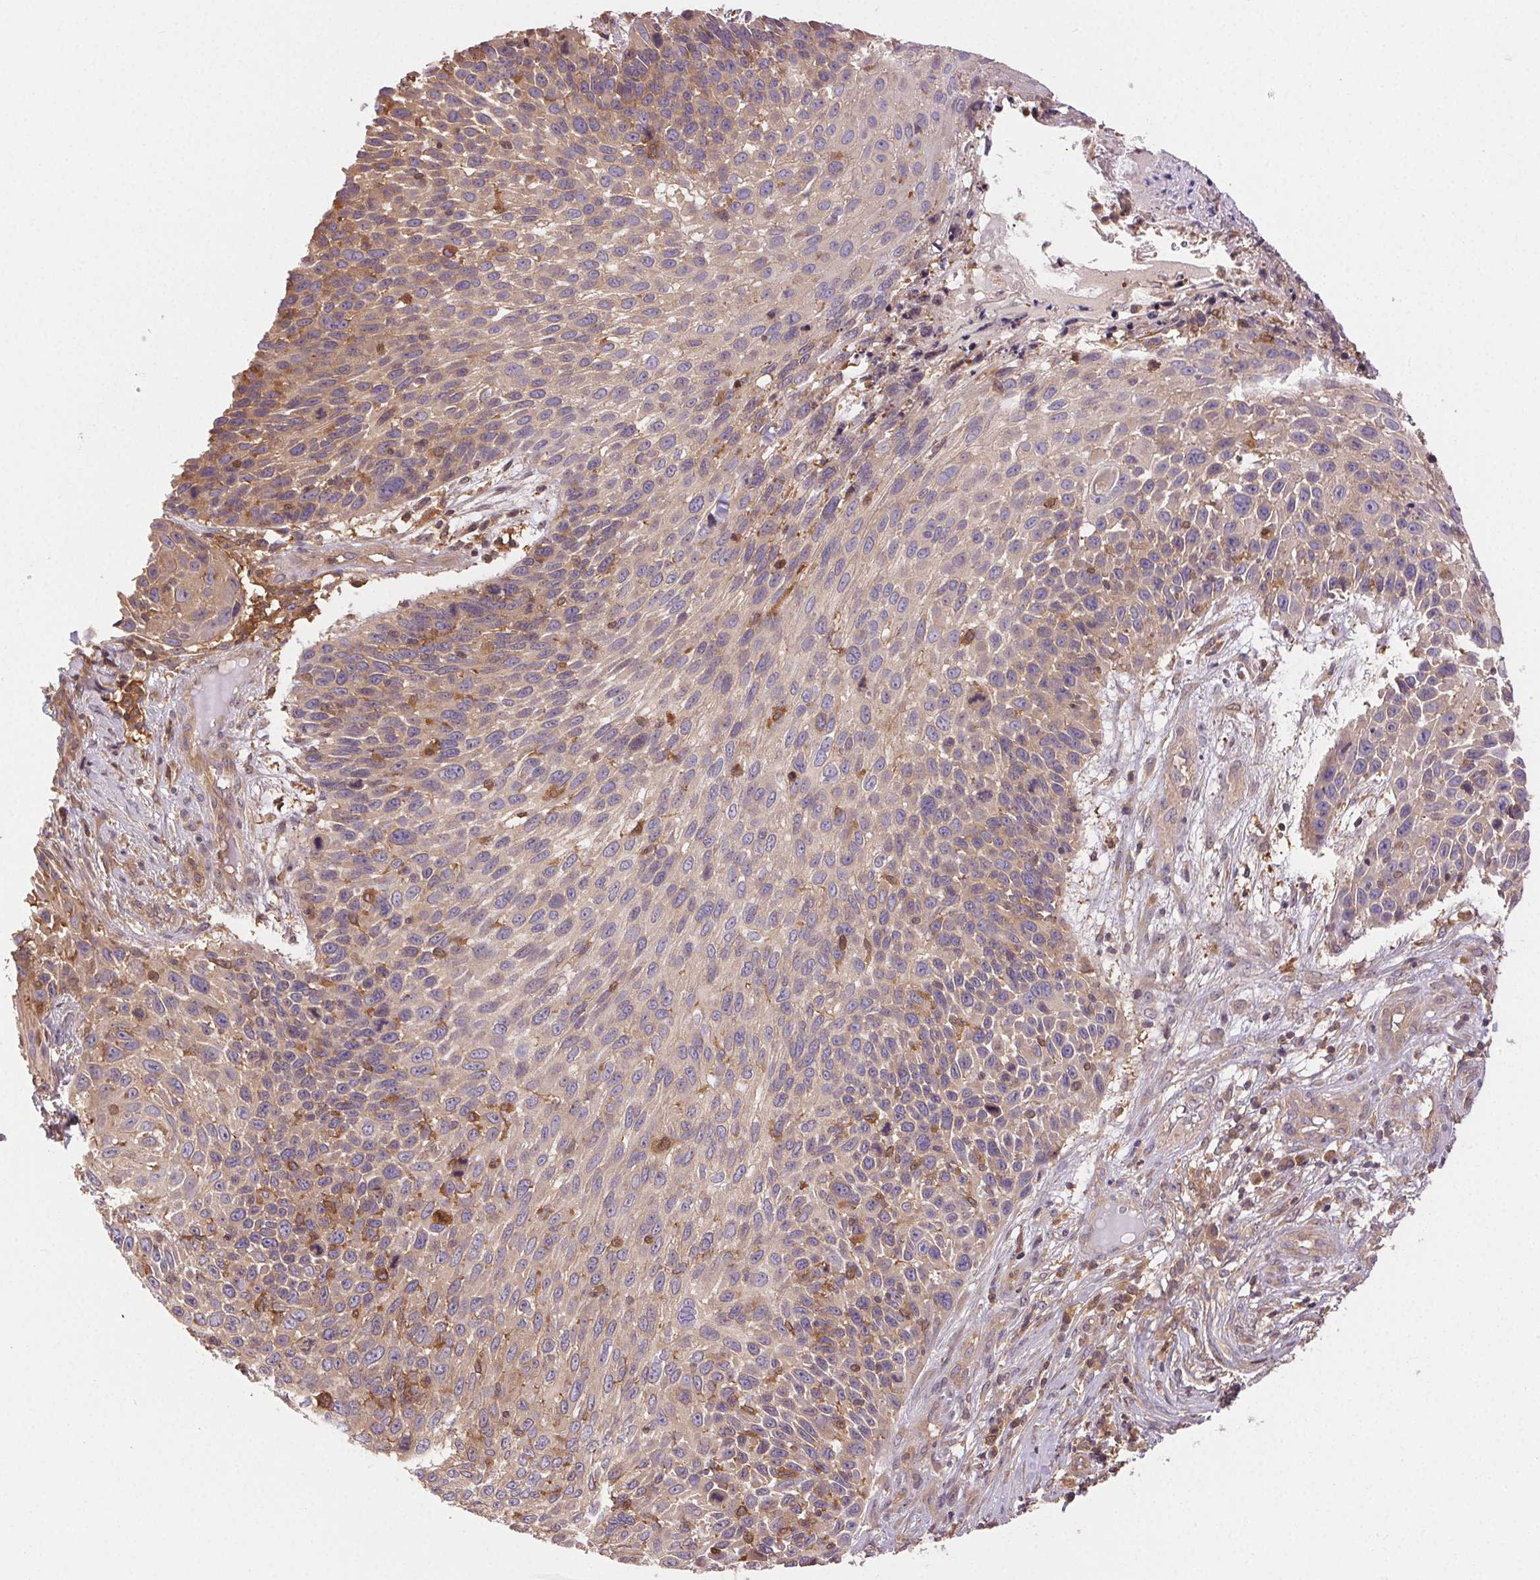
{"staining": {"intensity": "weak", "quantity": "<25%", "location": "cytoplasmic/membranous"}, "tissue": "skin cancer", "cell_type": "Tumor cells", "image_type": "cancer", "snomed": [{"axis": "morphology", "description": "Squamous cell carcinoma, NOS"}, {"axis": "topography", "description": "Skin"}], "caption": "The immunohistochemistry (IHC) micrograph has no significant expression in tumor cells of skin squamous cell carcinoma tissue.", "gene": "GDI2", "patient": {"sex": "male", "age": 92}}